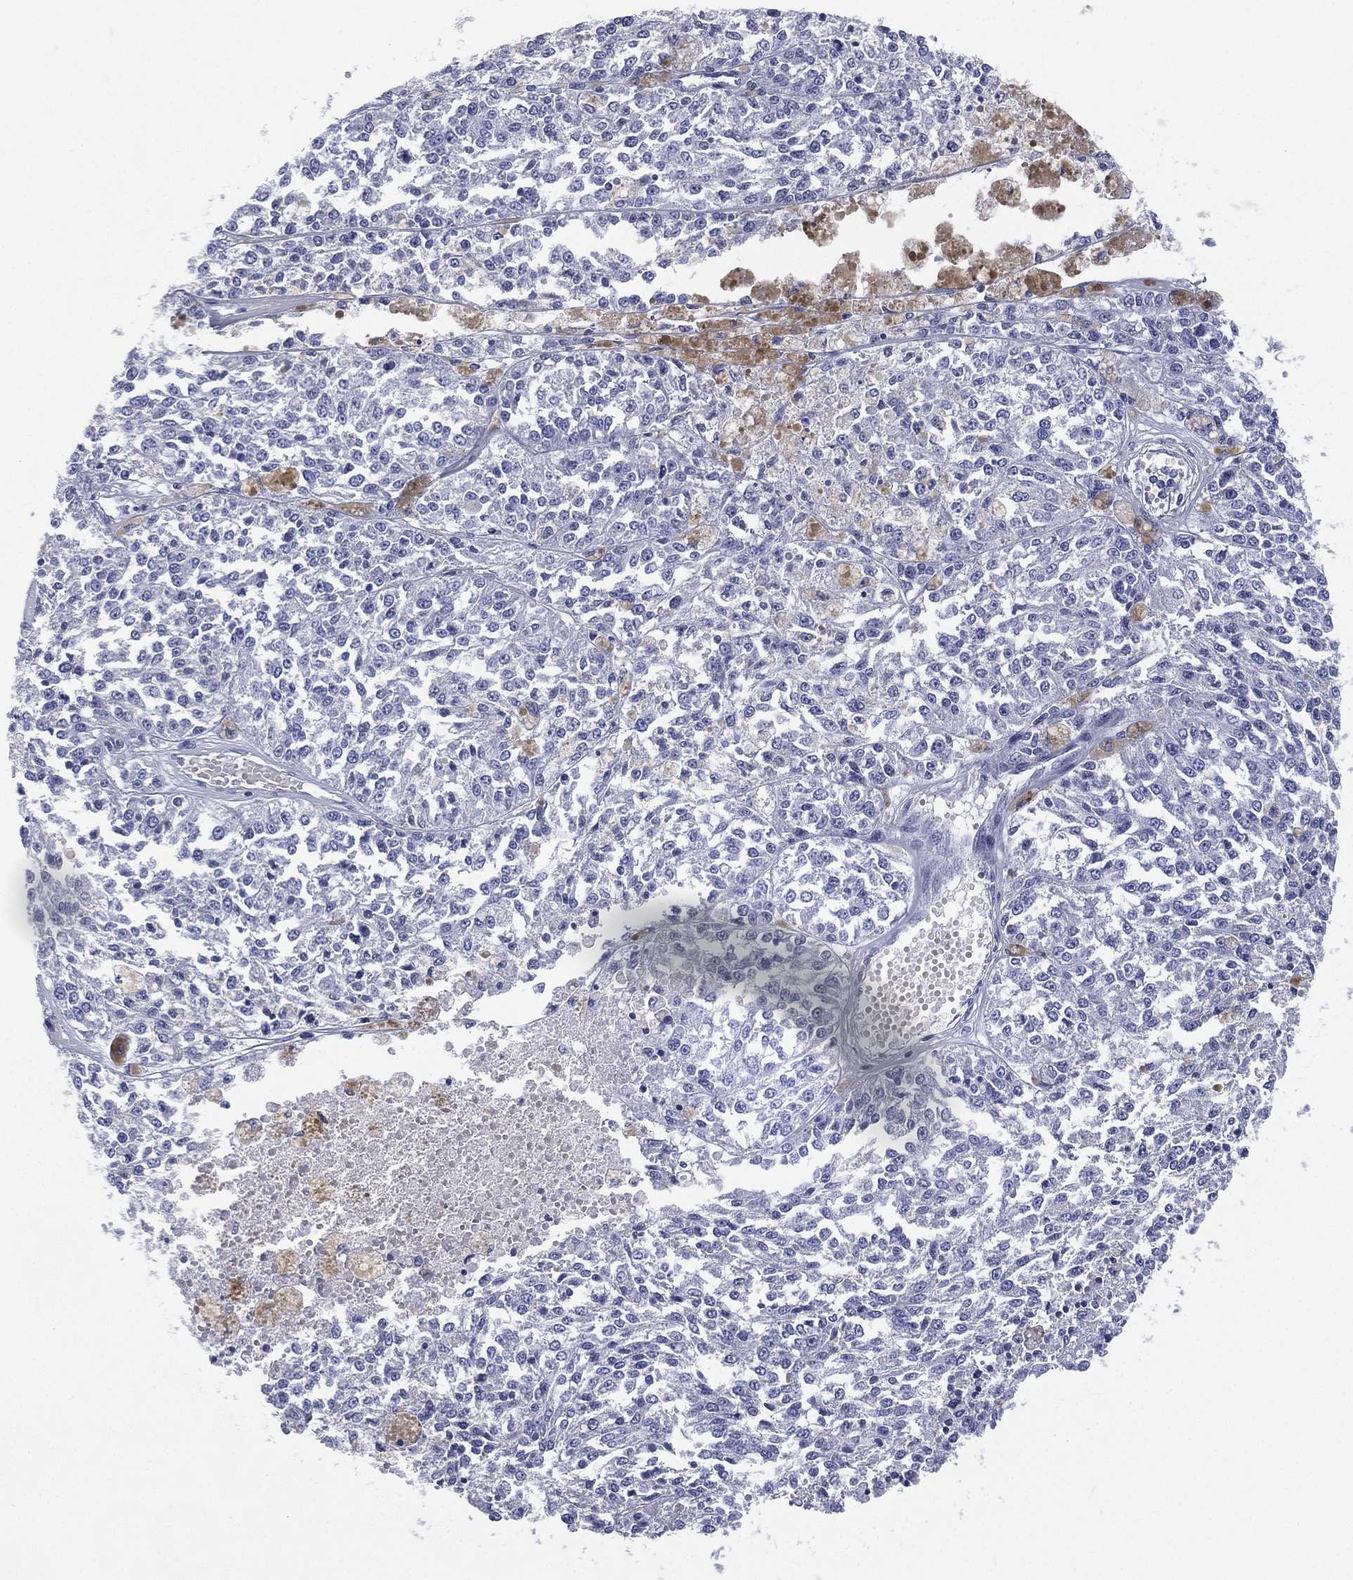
{"staining": {"intensity": "negative", "quantity": "none", "location": "none"}, "tissue": "melanoma", "cell_type": "Tumor cells", "image_type": "cancer", "snomed": [{"axis": "morphology", "description": "Malignant melanoma, Metastatic site"}, {"axis": "topography", "description": "Lymph node"}], "caption": "Tumor cells are negative for brown protein staining in melanoma.", "gene": "ETNPPL", "patient": {"sex": "female", "age": 64}}